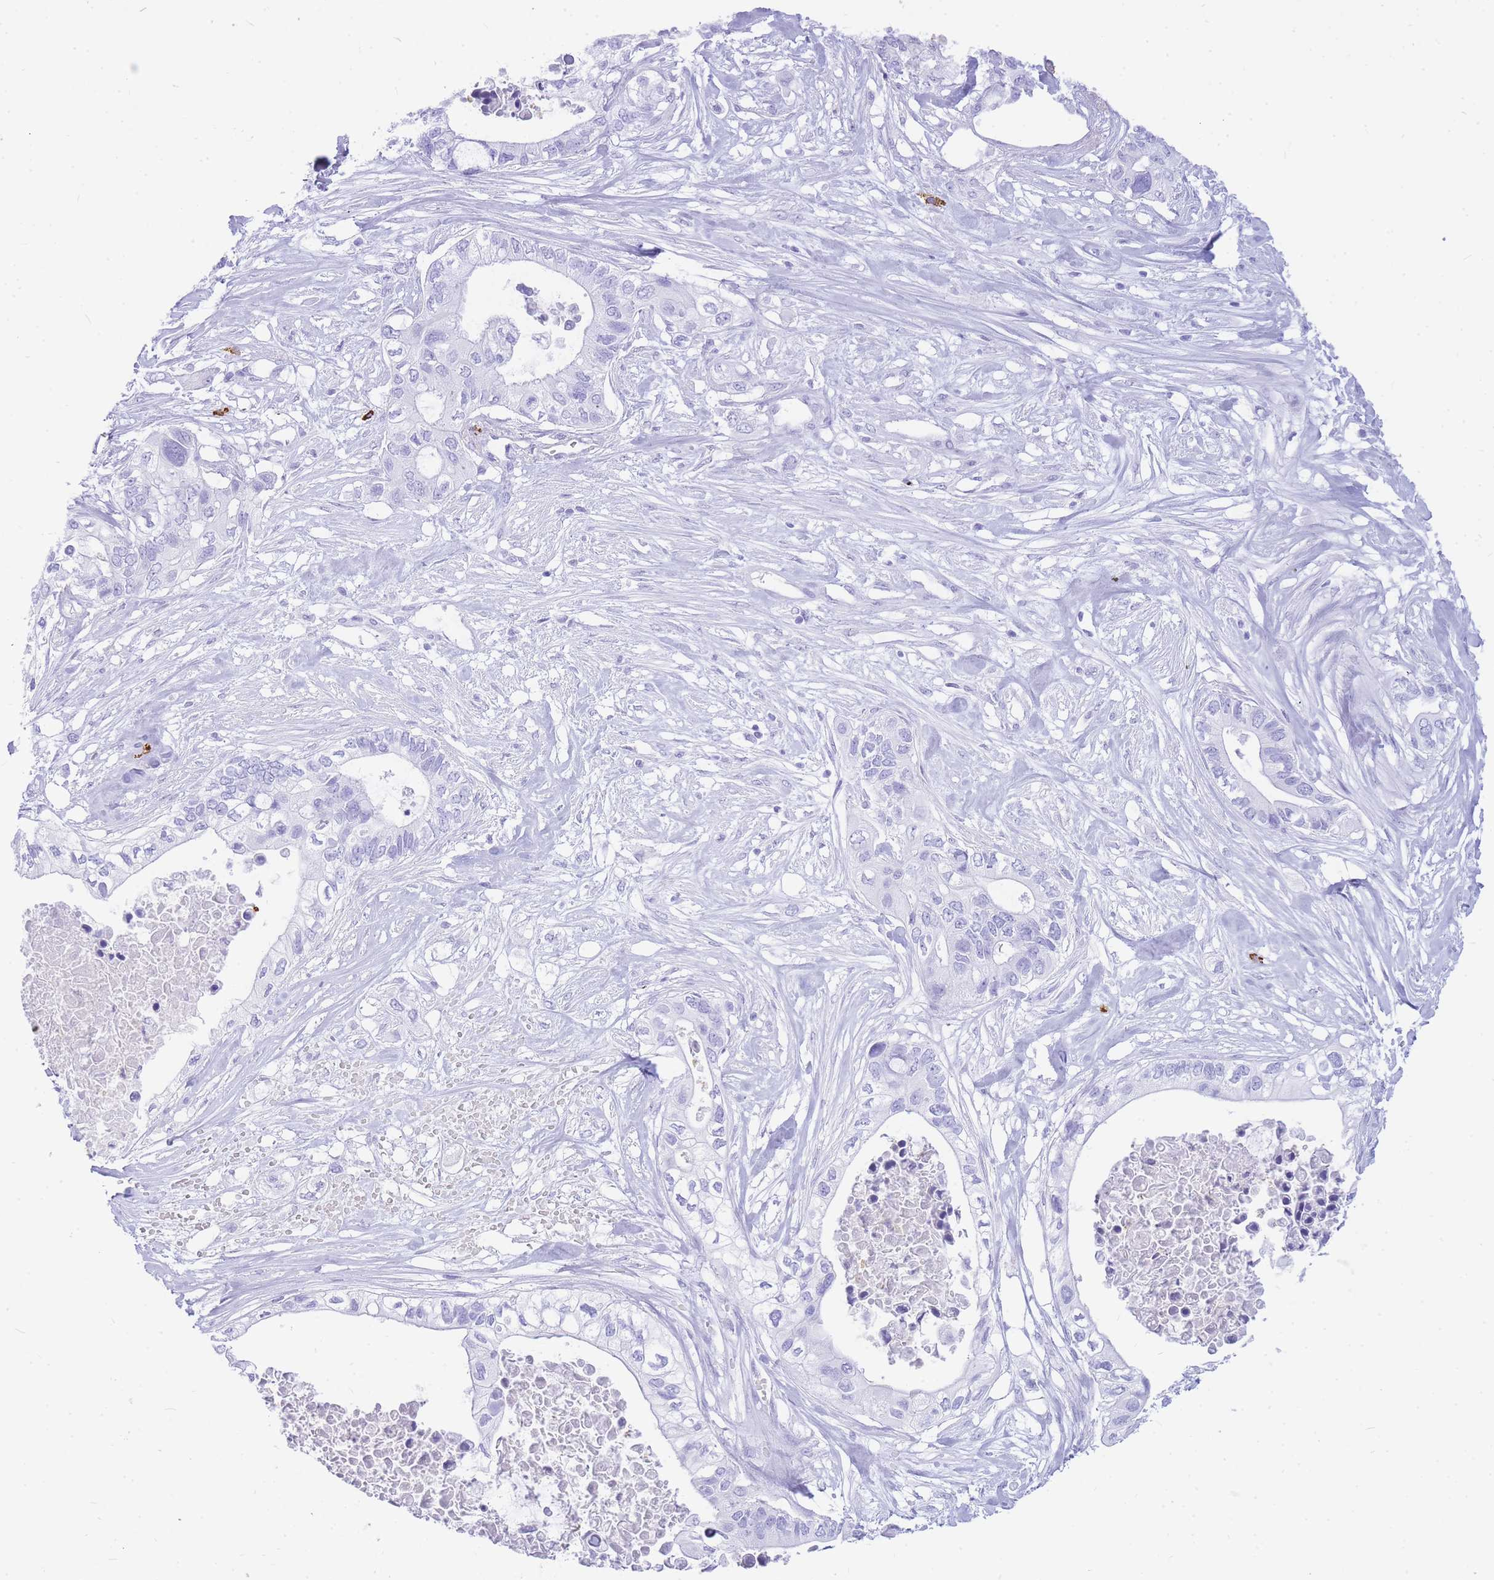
{"staining": {"intensity": "negative", "quantity": "none", "location": "none"}, "tissue": "pancreatic cancer", "cell_type": "Tumor cells", "image_type": "cancer", "snomed": [{"axis": "morphology", "description": "Adenocarcinoma, NOS"}, {"axis": "topography", "description": "Pancreas"}], "caption": "Protein analysis of pancreatic adenocarcinoma demonstrates no significant expression in tumor cells. (IHC, brightfield microscopy, high magnification).", "gene": "HERC1", "patient": {"sex": "female", "age": 63}}